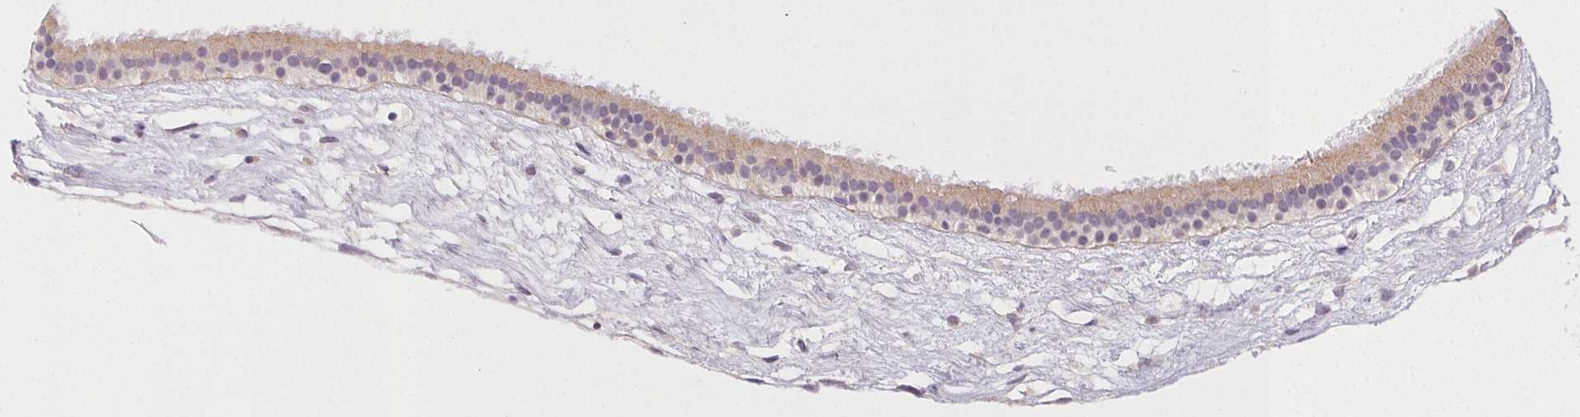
{"staining": {"intensity": "weak", "quantity": "25%-75%", "location": "cytoplasmic/membranous"}, "tissue": "nasopharynx", "cell_type": "Respiratory epithelial cells", "image_type": "normal", "snomed": [{"axis": "morphology", "description": "Normal tissue, NOS"}, {"axis": "topography", "description": "Nasopharynx"}], "caption": "Protein expression analysis of benign human nasopharynx reveals weak cytoplasmic/membranous staining in approximately 25%-75% of respiratory epithelial cells. (DAB = brown stain, brightfield microscopy at high magnification).", "gene": "CSN1S1", "patient": {"sex": "male", "age": 24}}